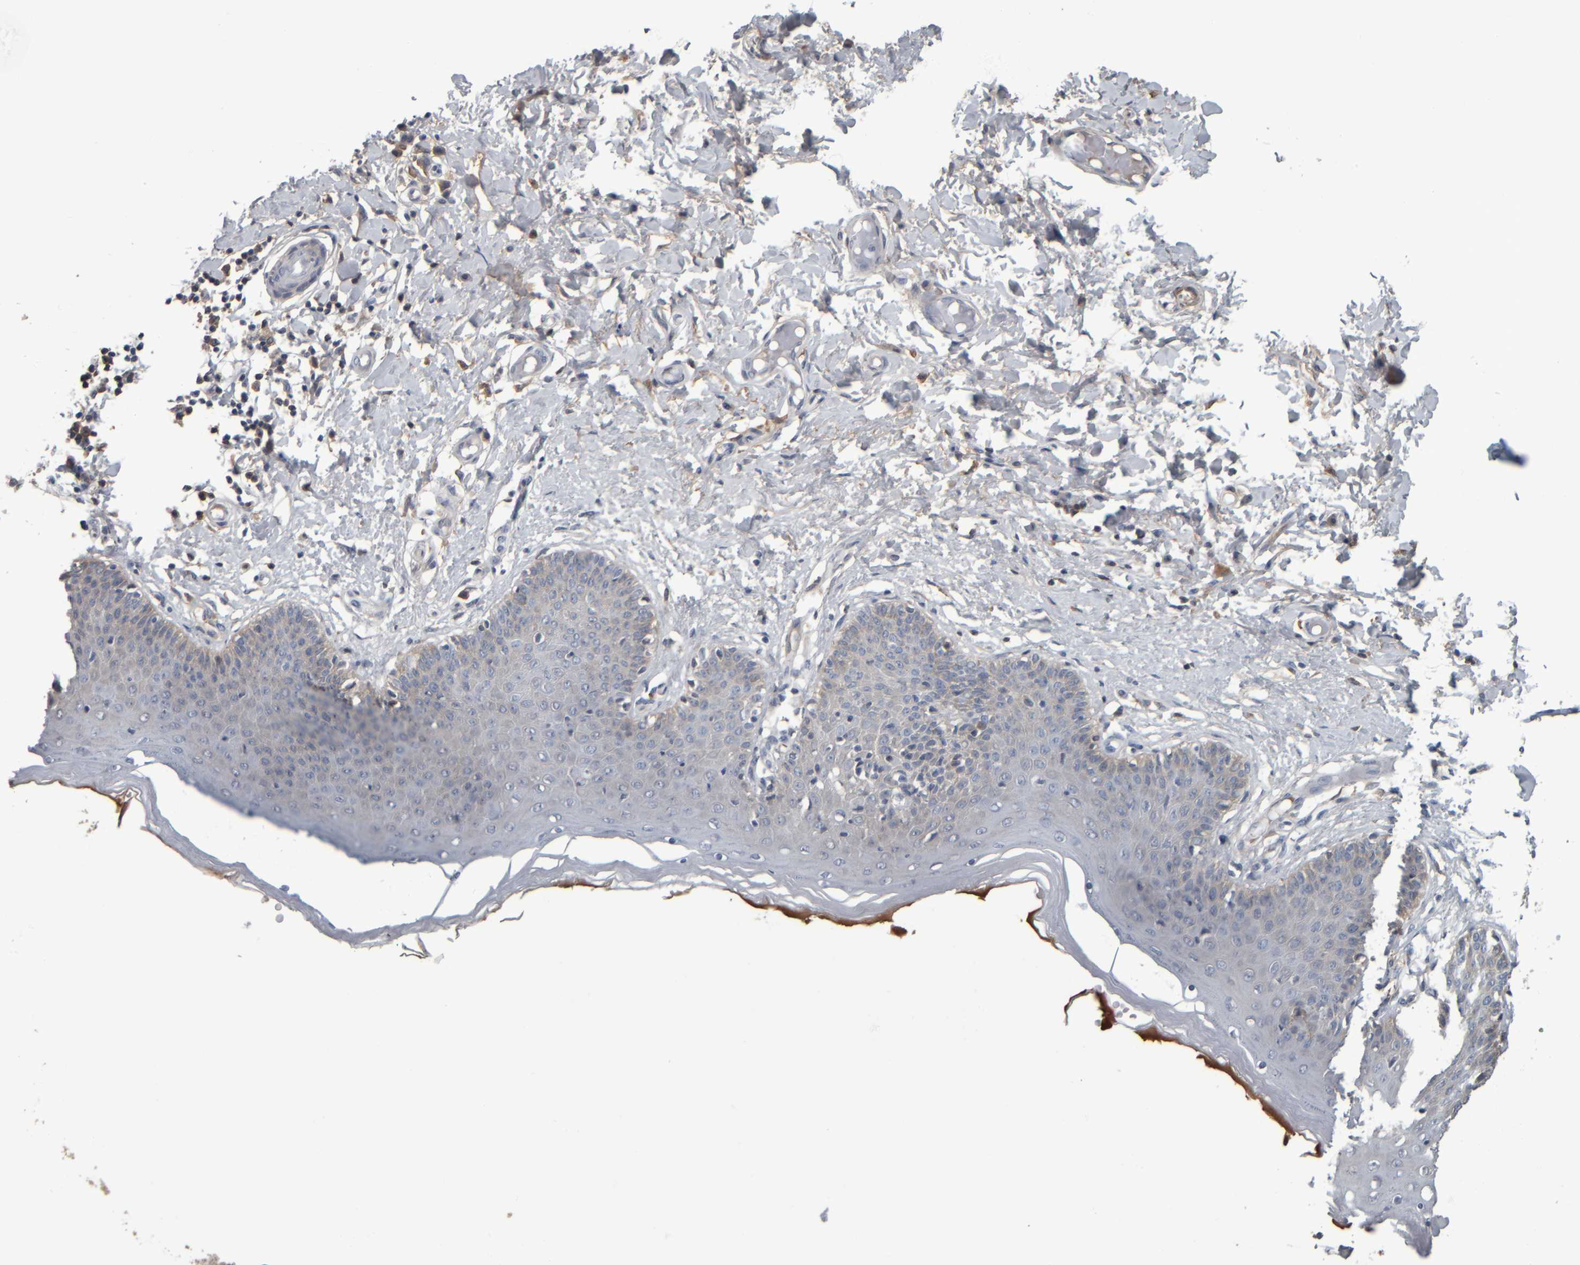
{"staining": {"intensity": "weak", "quantity": "<25%", "location": "cytoplasmic/membranous"}, "tissue": "skin", "cell_type": "Epidermal cells", "image_type": "normal", "snomed": [{"axis": "morphology", "description": "Normal tissue, NOS"}, {"axis": "topography", "description": "Vulva"}], "caption": "IHC image of benign skin: human skin stained with DAB shows no significant protein expression in epidermal cells. (Brightfield microscopy of DAB immunohistochemistry at high magnification).", "gene": "CAVIN4", "patient": {"sex": "female", "age": 66}}